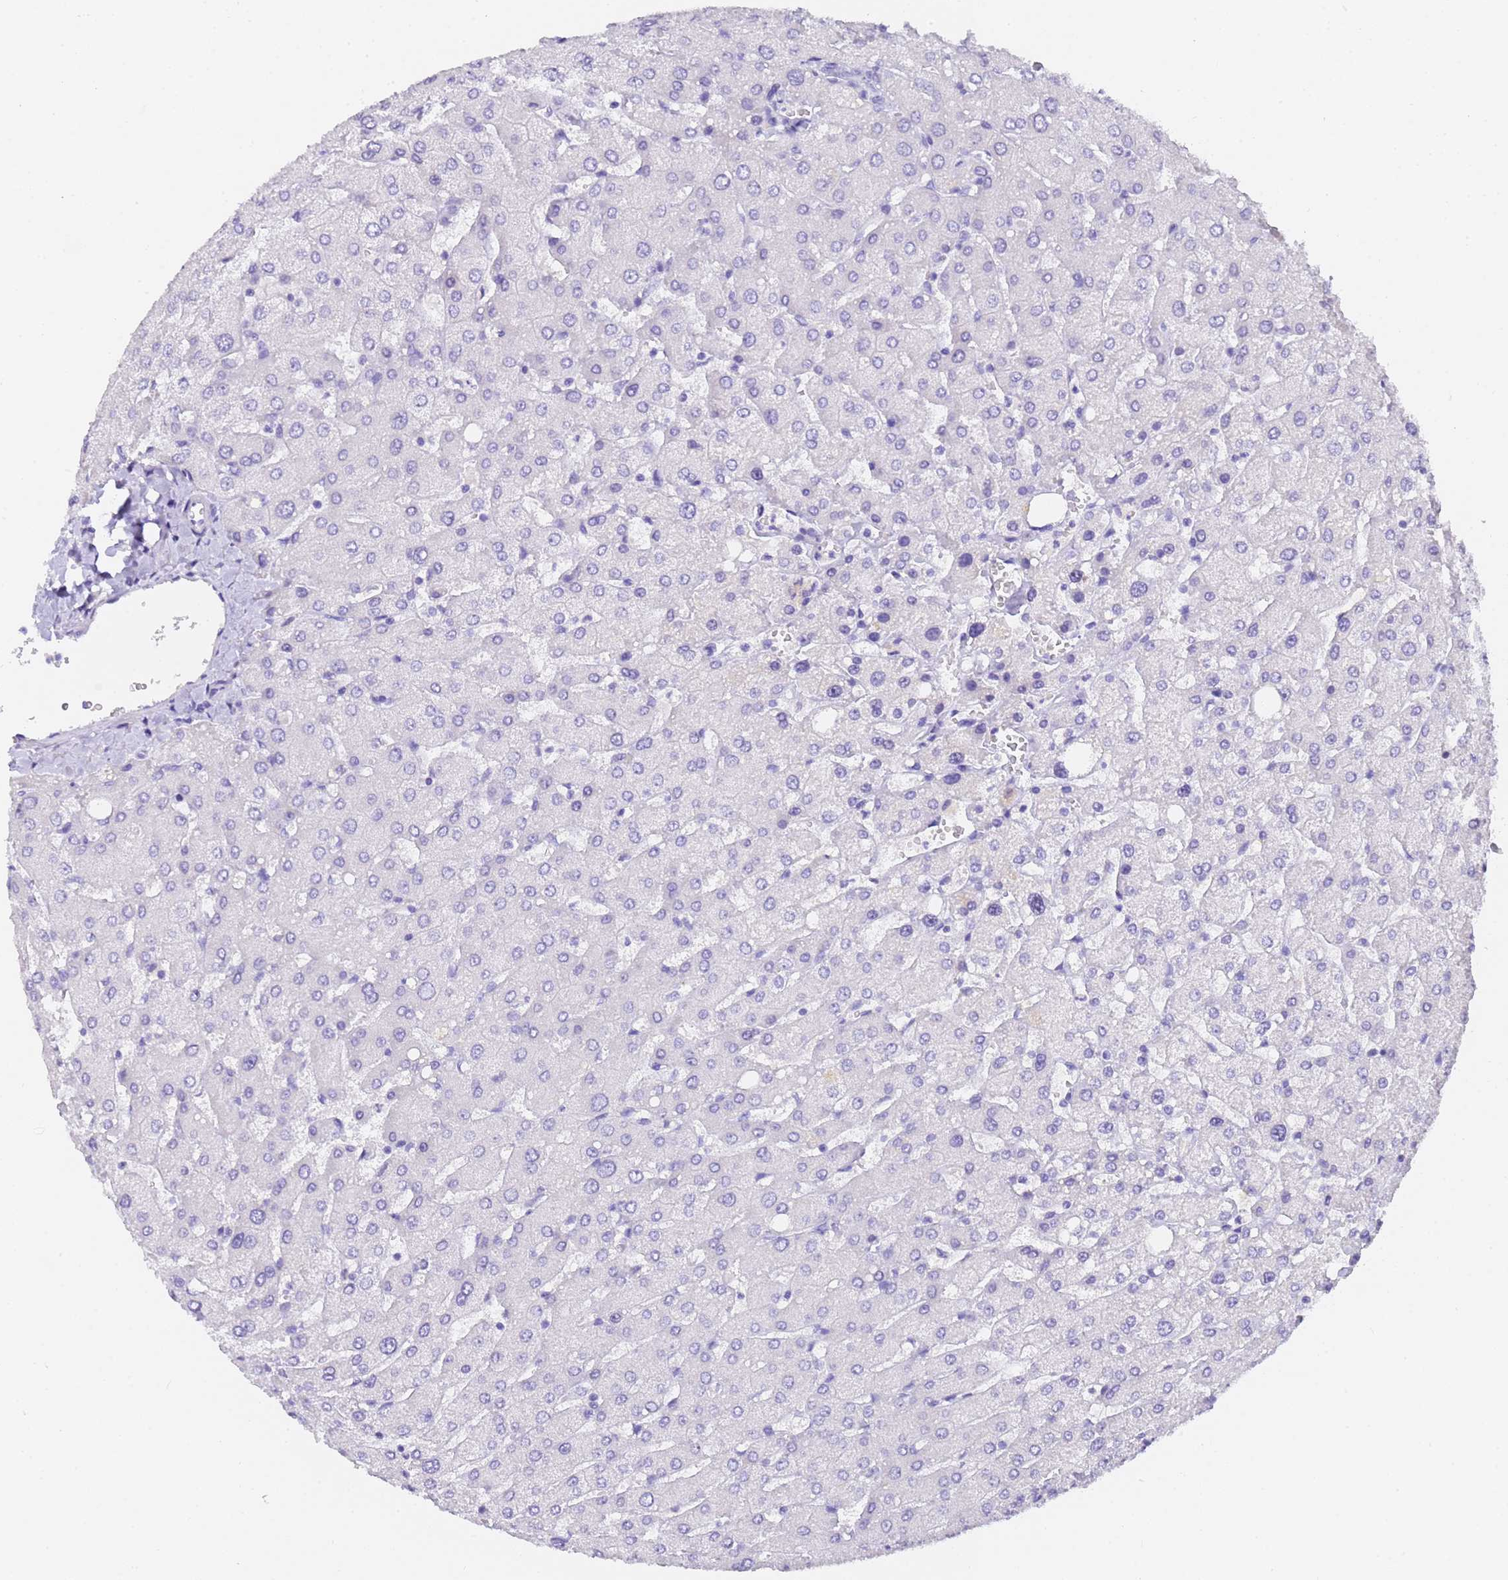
{"staining": {"intensity": "negative", "quantity": "none", "location": "none"}, "tissue": "liver", "cell_type": "Cholangiocytes", "image_type": "normal", "snomed": [{"axis": "morphology", "description": "Normal tissue, NOS"}, {"axis": "topography", "description": "Liver"}], "caption": "Micrograph shows no protein staining in cholangiocytes of benign liver.", "gene": "GABRA1", "patient": {"sex": "male", "age": 55}}